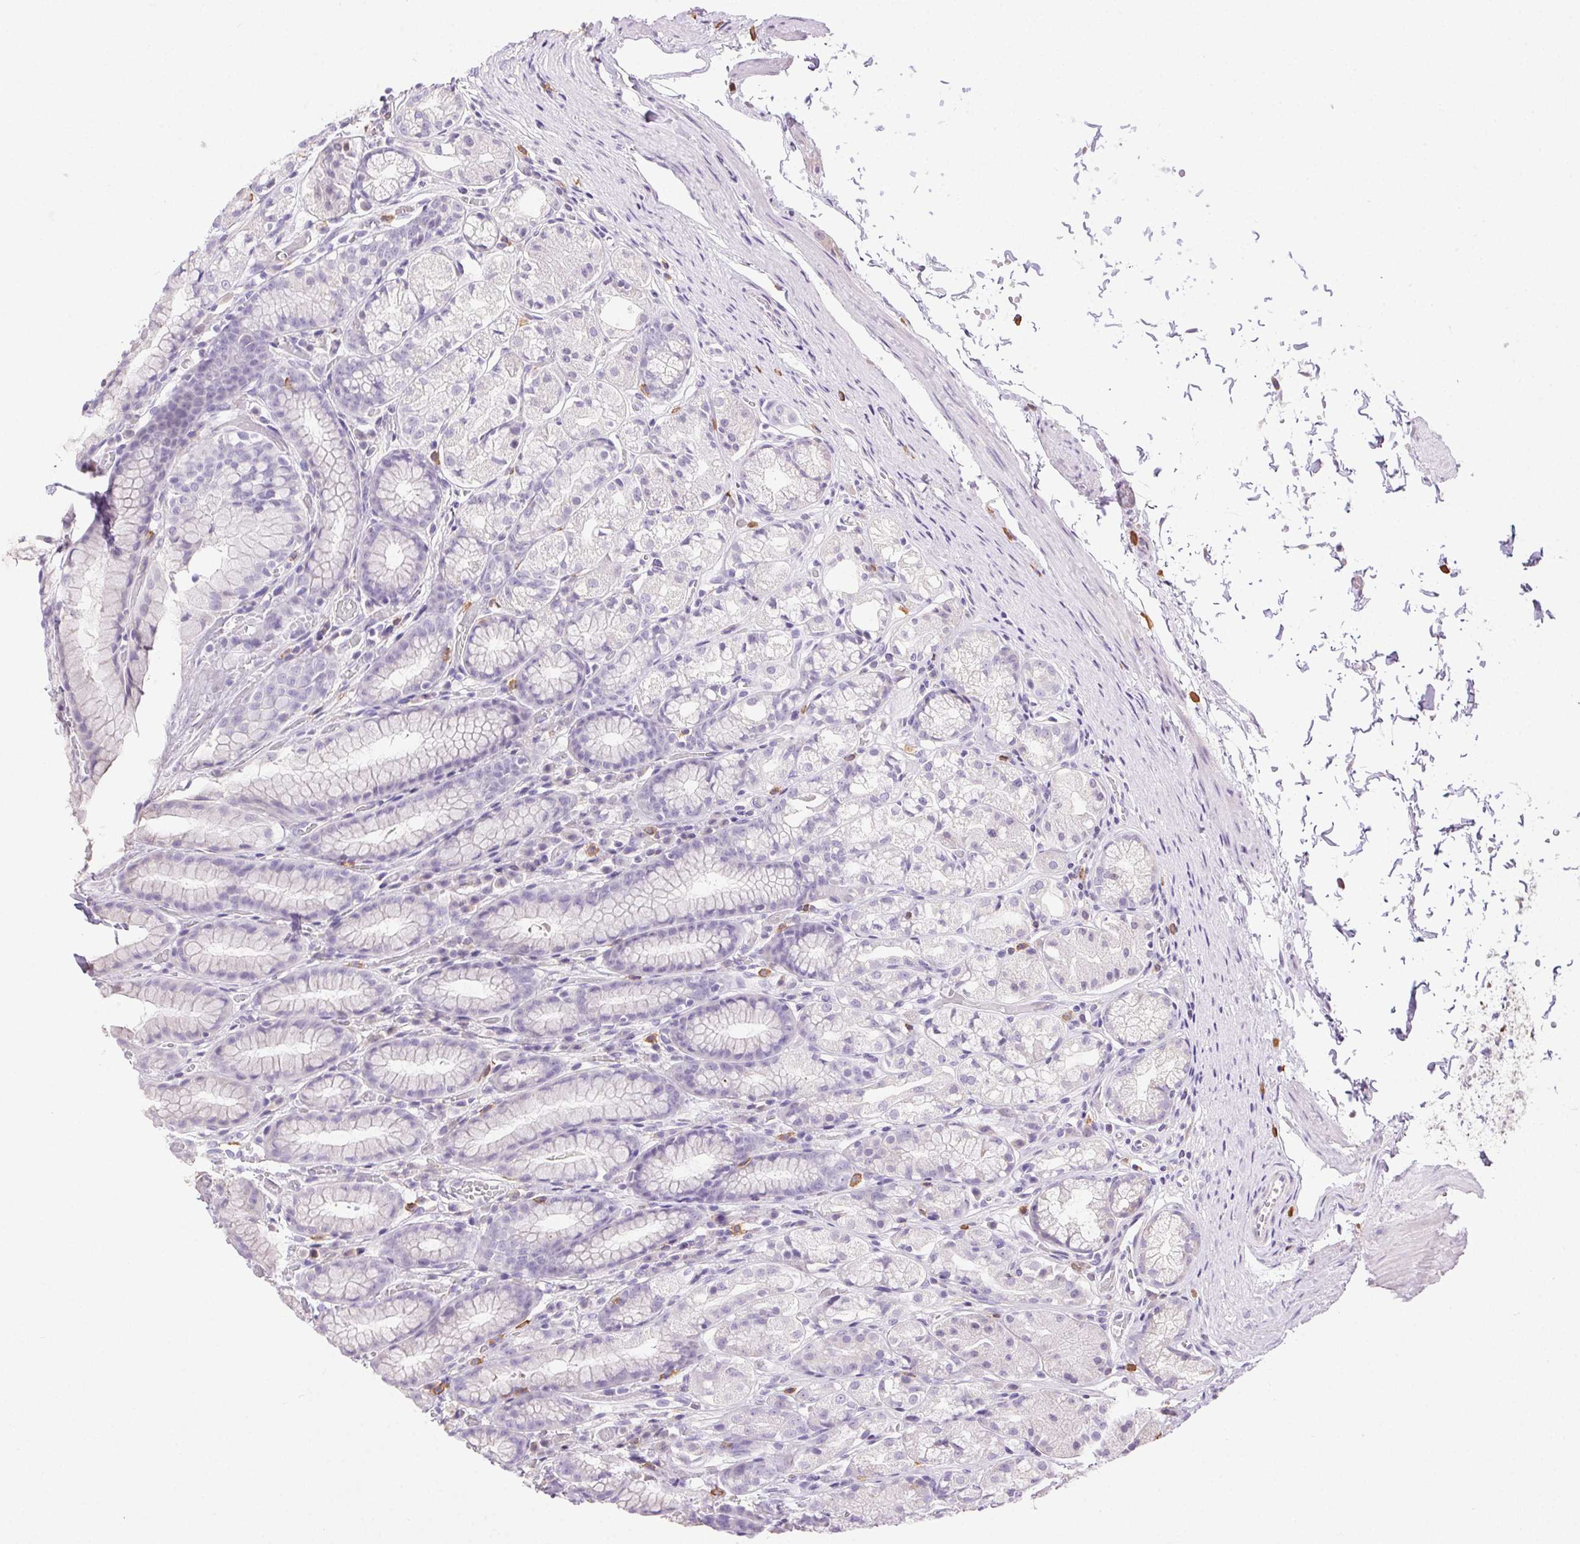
{"staining": {"intensity": "negative", "quantity": "none", "location": "none"}, "tissue": "stomach", "cell_type": "Glandular cells", "image_type": "normal", "snomed": [{"axis": "morphology", "description": "Normal tissue, NOS"}, {"axis": "topography", "description": "Stomach"}], "caption": "Immunohistochemistry (IHC) of normal stomach exhibits no expression in glandular cells. (DAB (3,3'-diaminobenzidine) immunohistochemistry with hematoxylin counter stain).", "gene": "SNX31", "patient": {"sex": "male", "age": 70}}